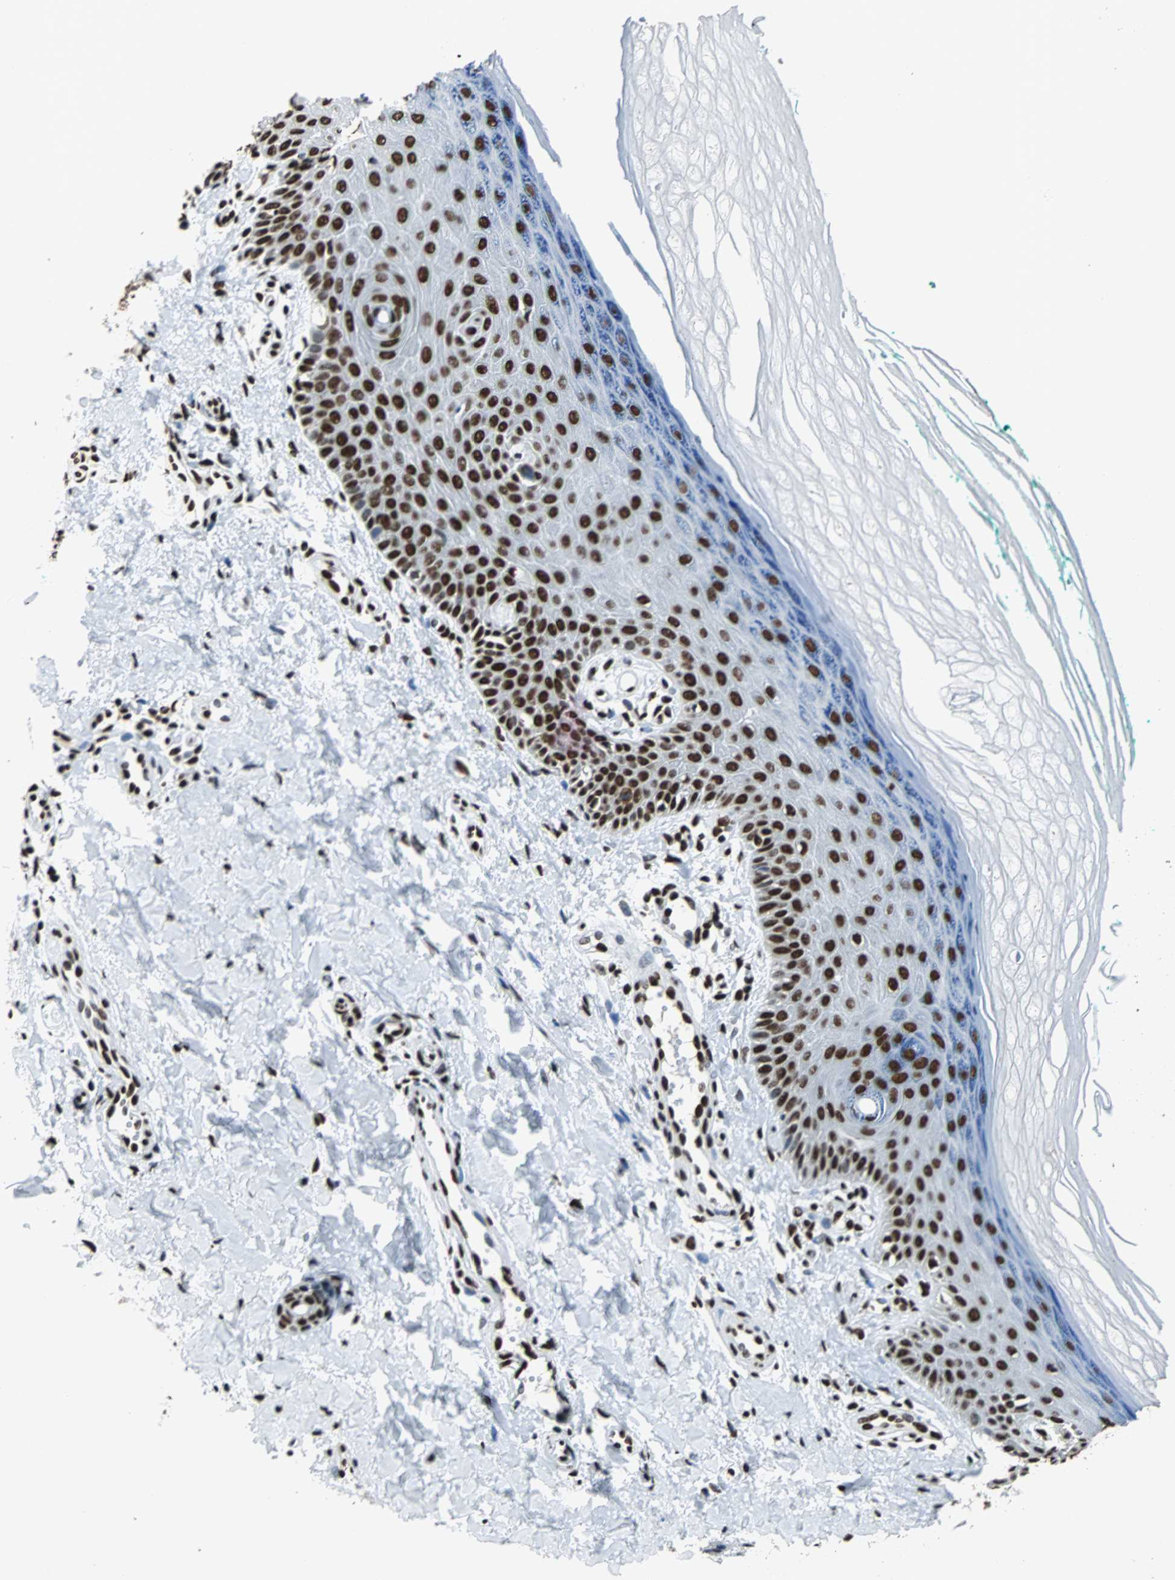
{"staining": {"intensity": "strong", "quantity": ">75%", "location": "nuclear"}, "tissue": "skin", "cell_type": "Fibroblasts", "image_type": "normal", "snomed": [{"axis": "morphology", "description": "Normal tissue, NOS"}, {"axis": "topography", "description": "Skin"}], "caption": "An immunohistochemistry micrograph of benign tissue is shown. Protein staining in brown highlights strong nuclear positivity in skin within fibroblasts. The protein is shown in brown color, while the nuclei are stained blue.", "gene": "FUBP1", "patient": {"sex": "male", "age": 26}}